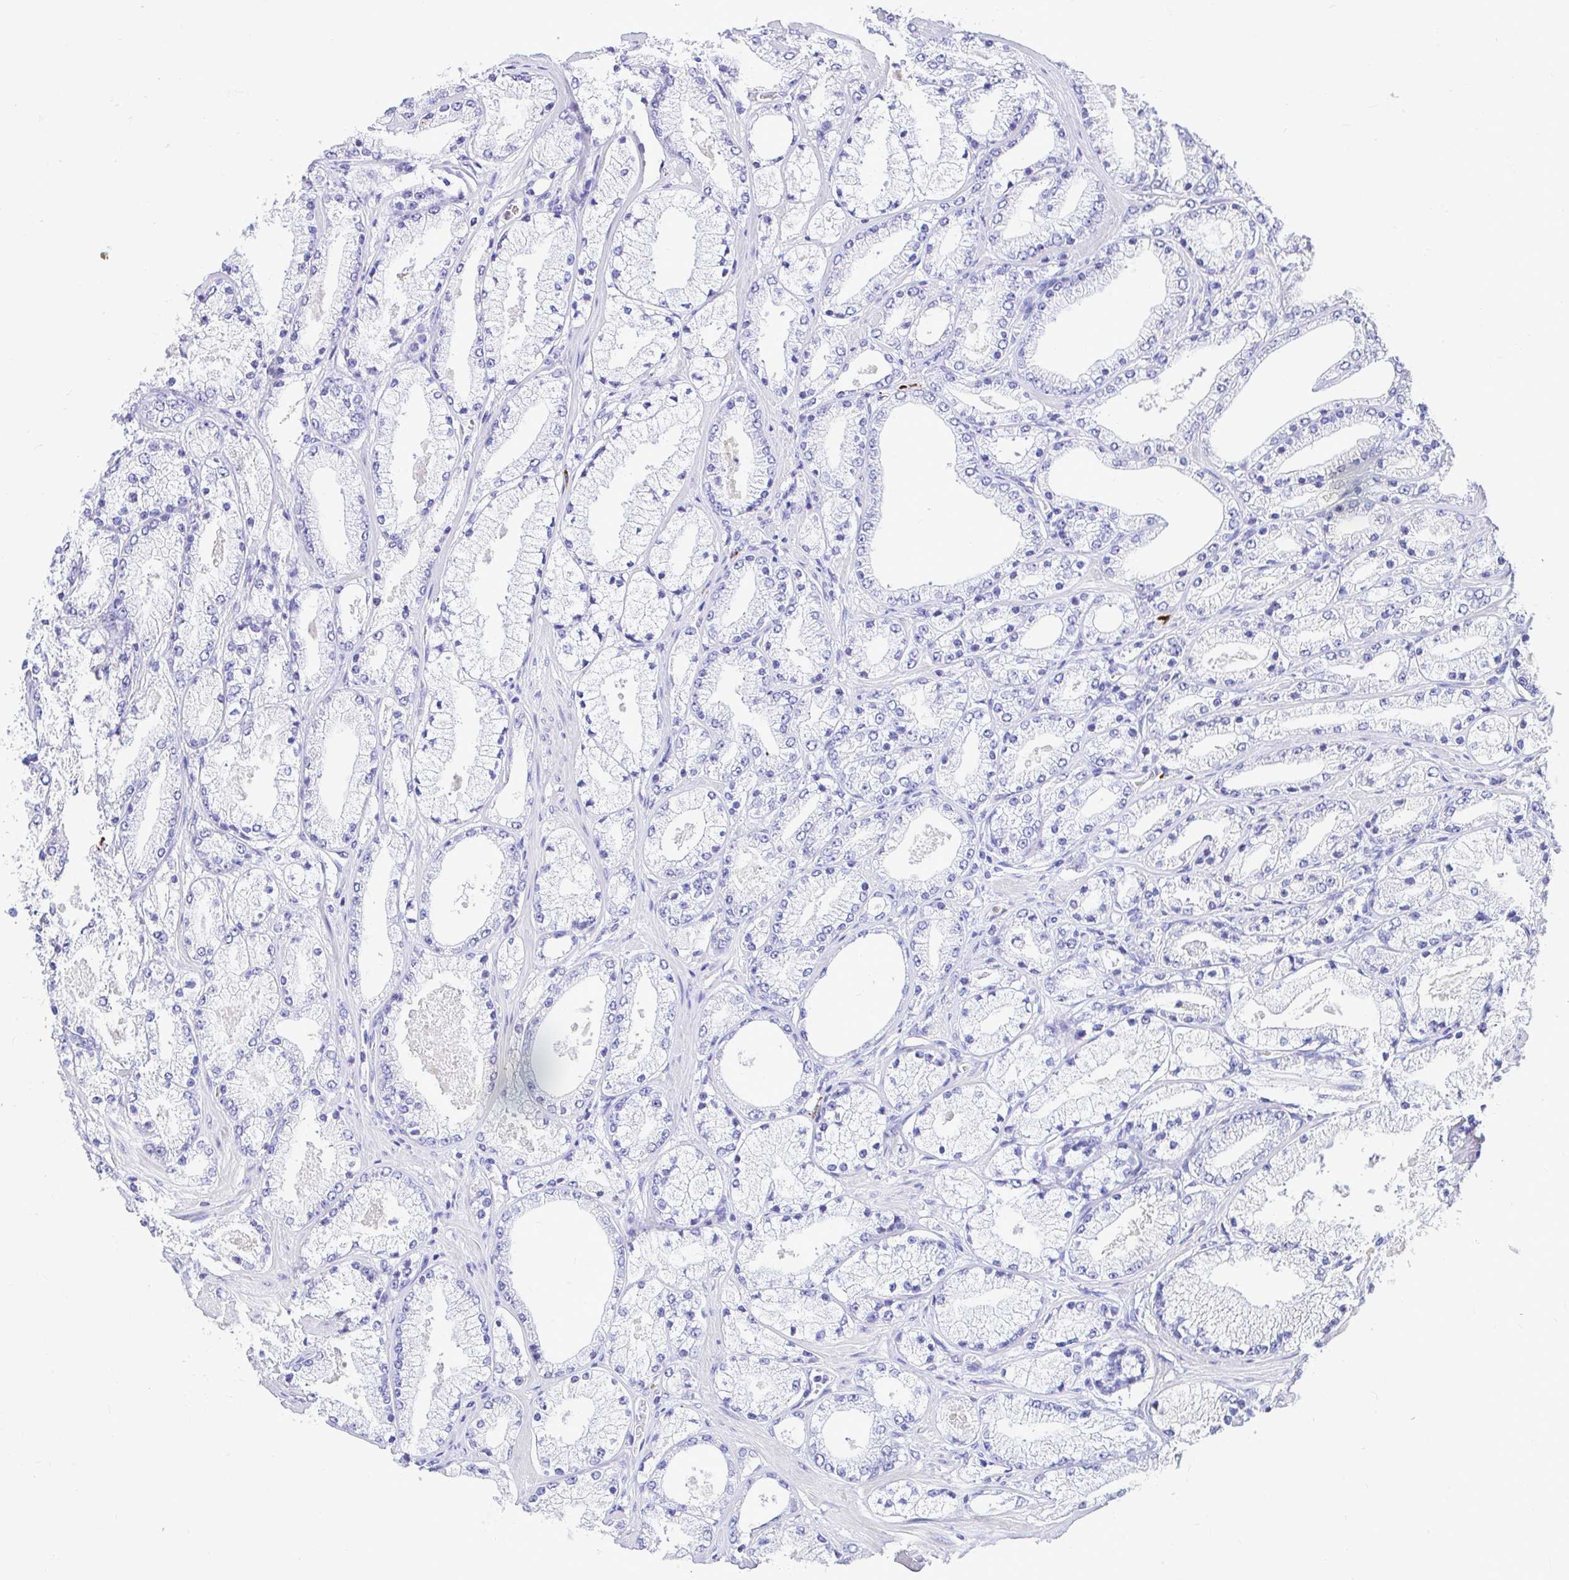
{"staining": {"intensity": "negative", "quantity": "none", "location": "none"}, "tissue": "prostate cancer", "cell_type": "Tumor cells", "image_type": "cancer", "snomed": [{"axis": "morphology", "description": "Adenocarcinoma, High grade"}, {"axis": "topography", "description": "Prostate"}], "caption": "IHC histopathology image of neoplastic tissue: prostate cancer (adenocarcinoma (high-grade)) stained with DAB displays no significant protein staining in tumor cells.", "gene": "CCDC62", "patient": {"sex": "male", "age": 63}}